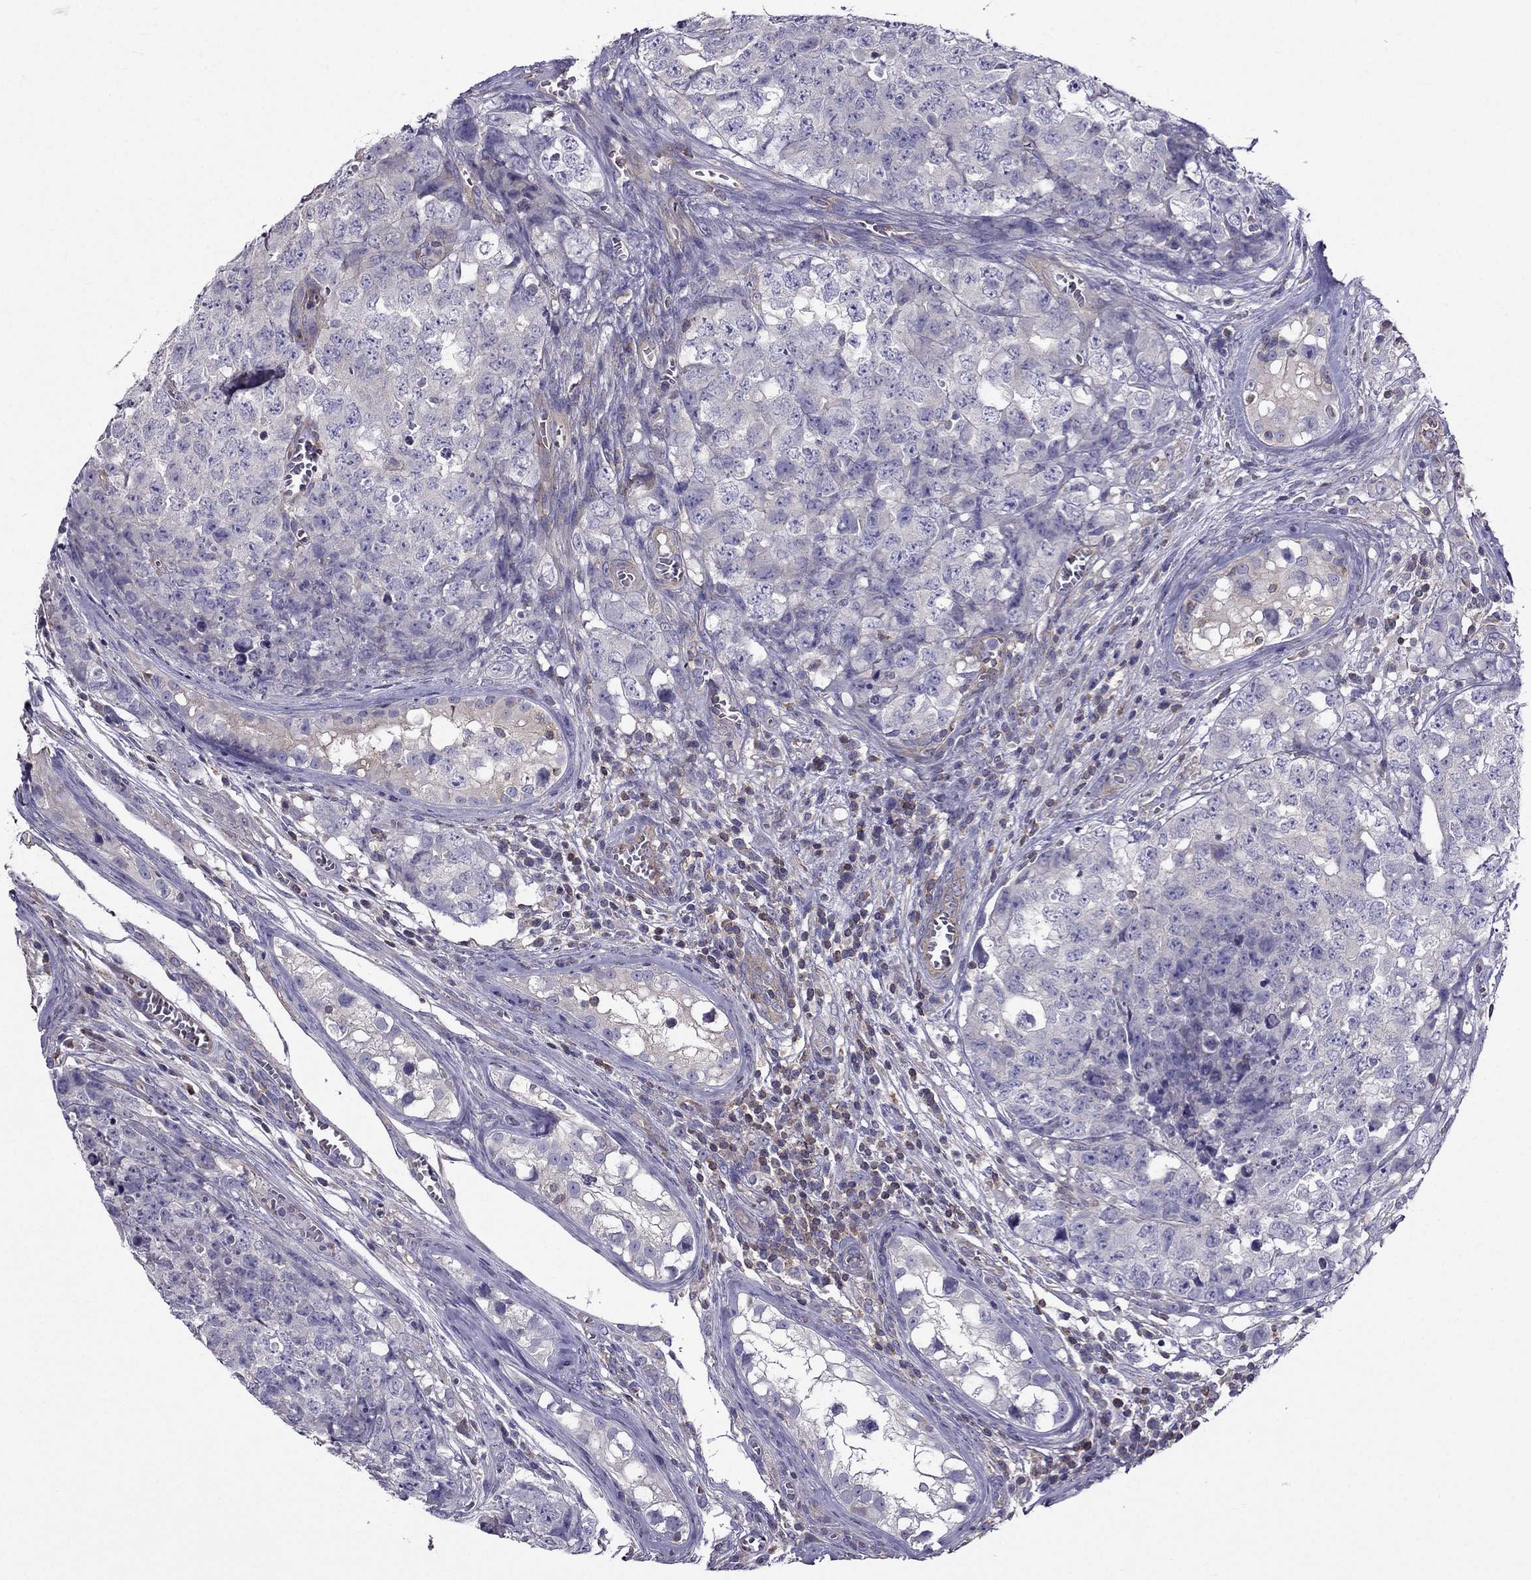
{"staining": {"intensity": "negative", "quantity": "none", "location": "none"}, "tissue": "testis cancer", "cell_type": "Tumor cells", "image_type": "cancer", "snomed": [{"axis": "morphology", "description": "Carcinoma, Embryonal, NOS"}, {"axis": "topography", "description": "Testis"}], "caption": "A photomicrograph of human testis cancer (embryonal carcinoma) is negative for staining in tumor cells.", "gene": "AAK1", "patient": {"sex": "male", "age": 23}}